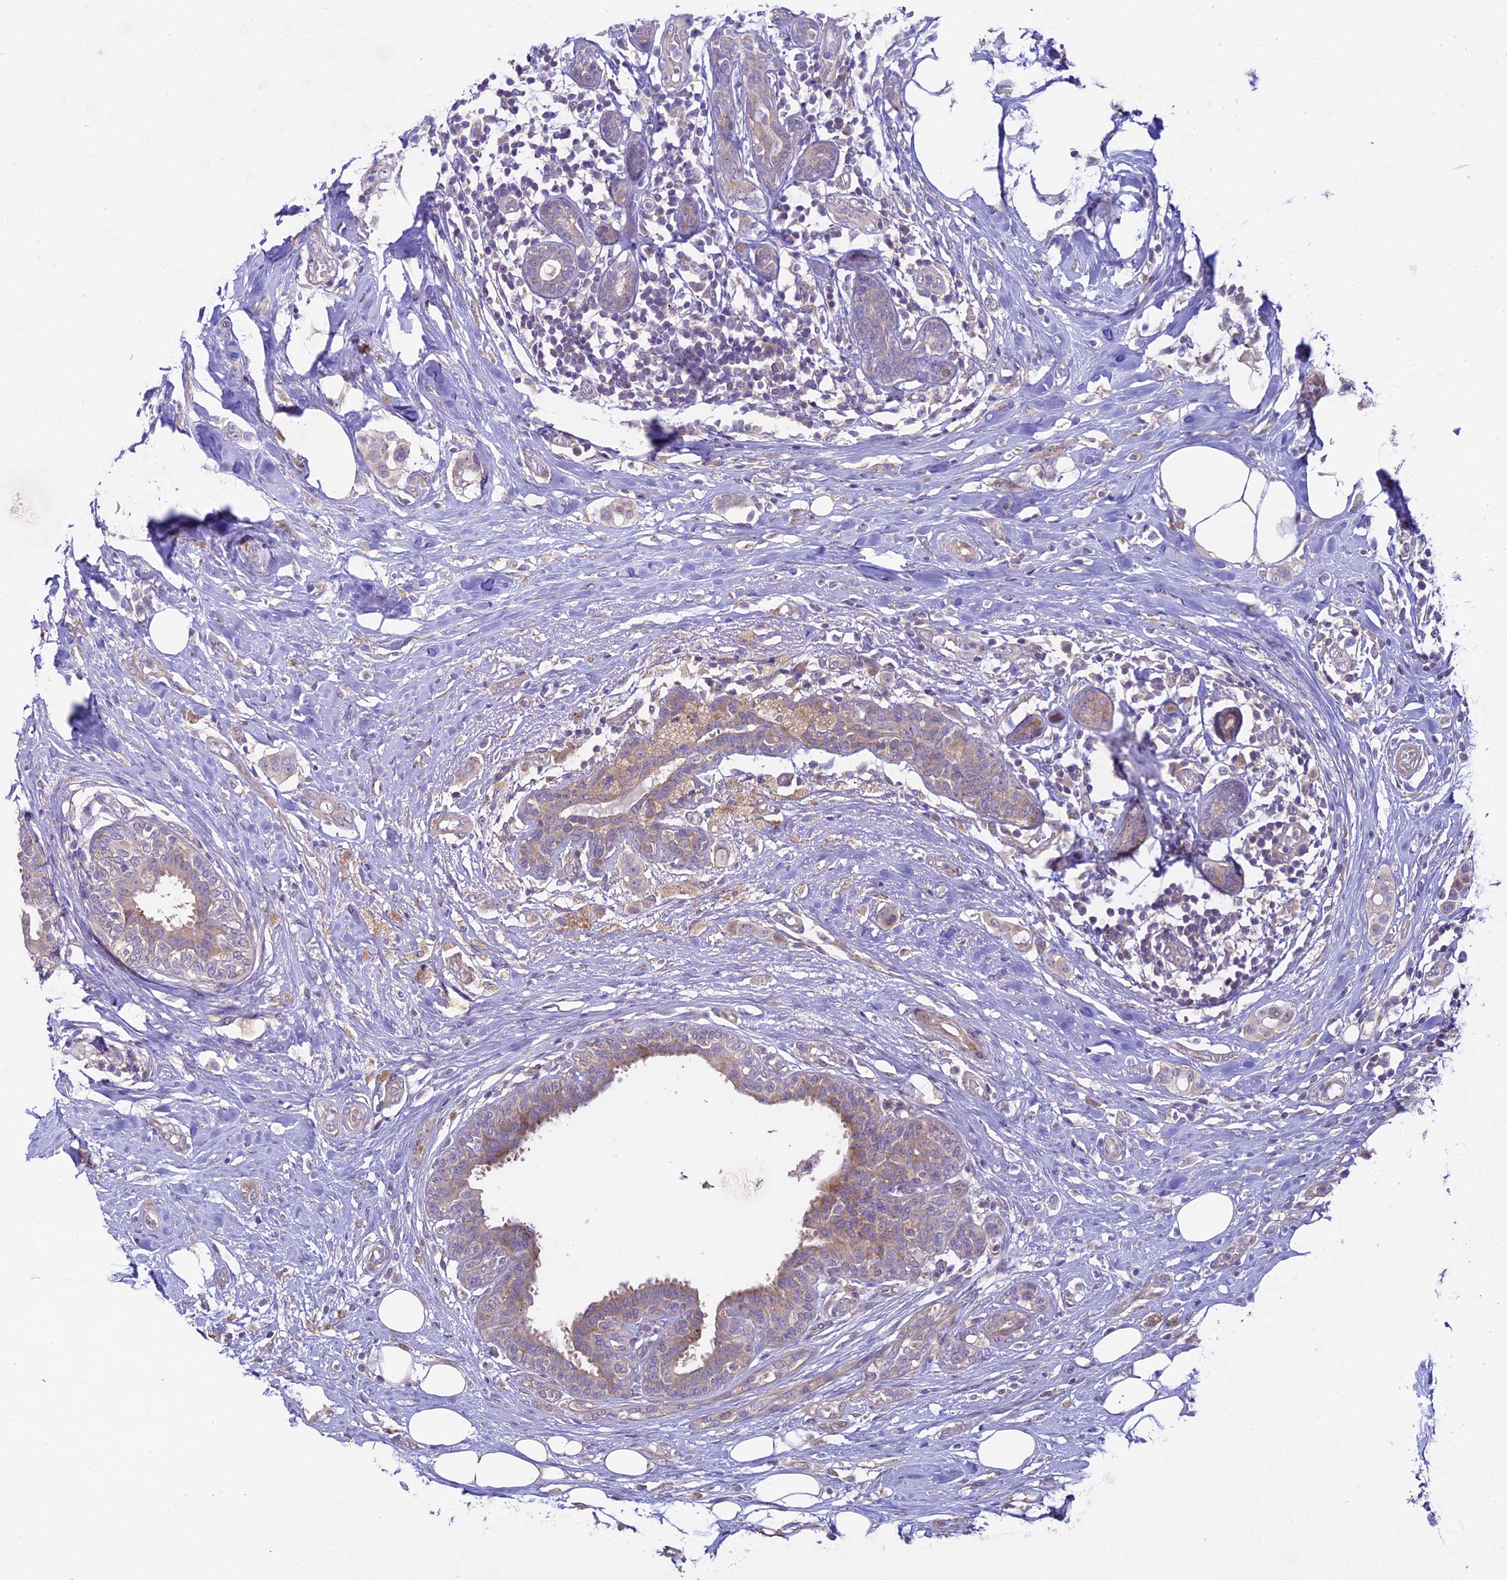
{"staining": {"intensity": "weak", "quantity": "25%-75%", "location": "cytoplasmic/membranous"}, "tissue": "breast cancer", "cell_type": "Tumor cells", "image_type": "cancer", "snomed": [{"axis": "morphology", "description": "Lobular carcinoma"}, {"axis": "topography", "description": "Breast"}], "caption": "A photomicrograph of human breast lobular carcinoma stained for a protein exhibits weak cytoplasmic/membranous brown staining in tumor cells.", "gene": "SPIRE1", "patient": {"sex": "female", "age": 51}}